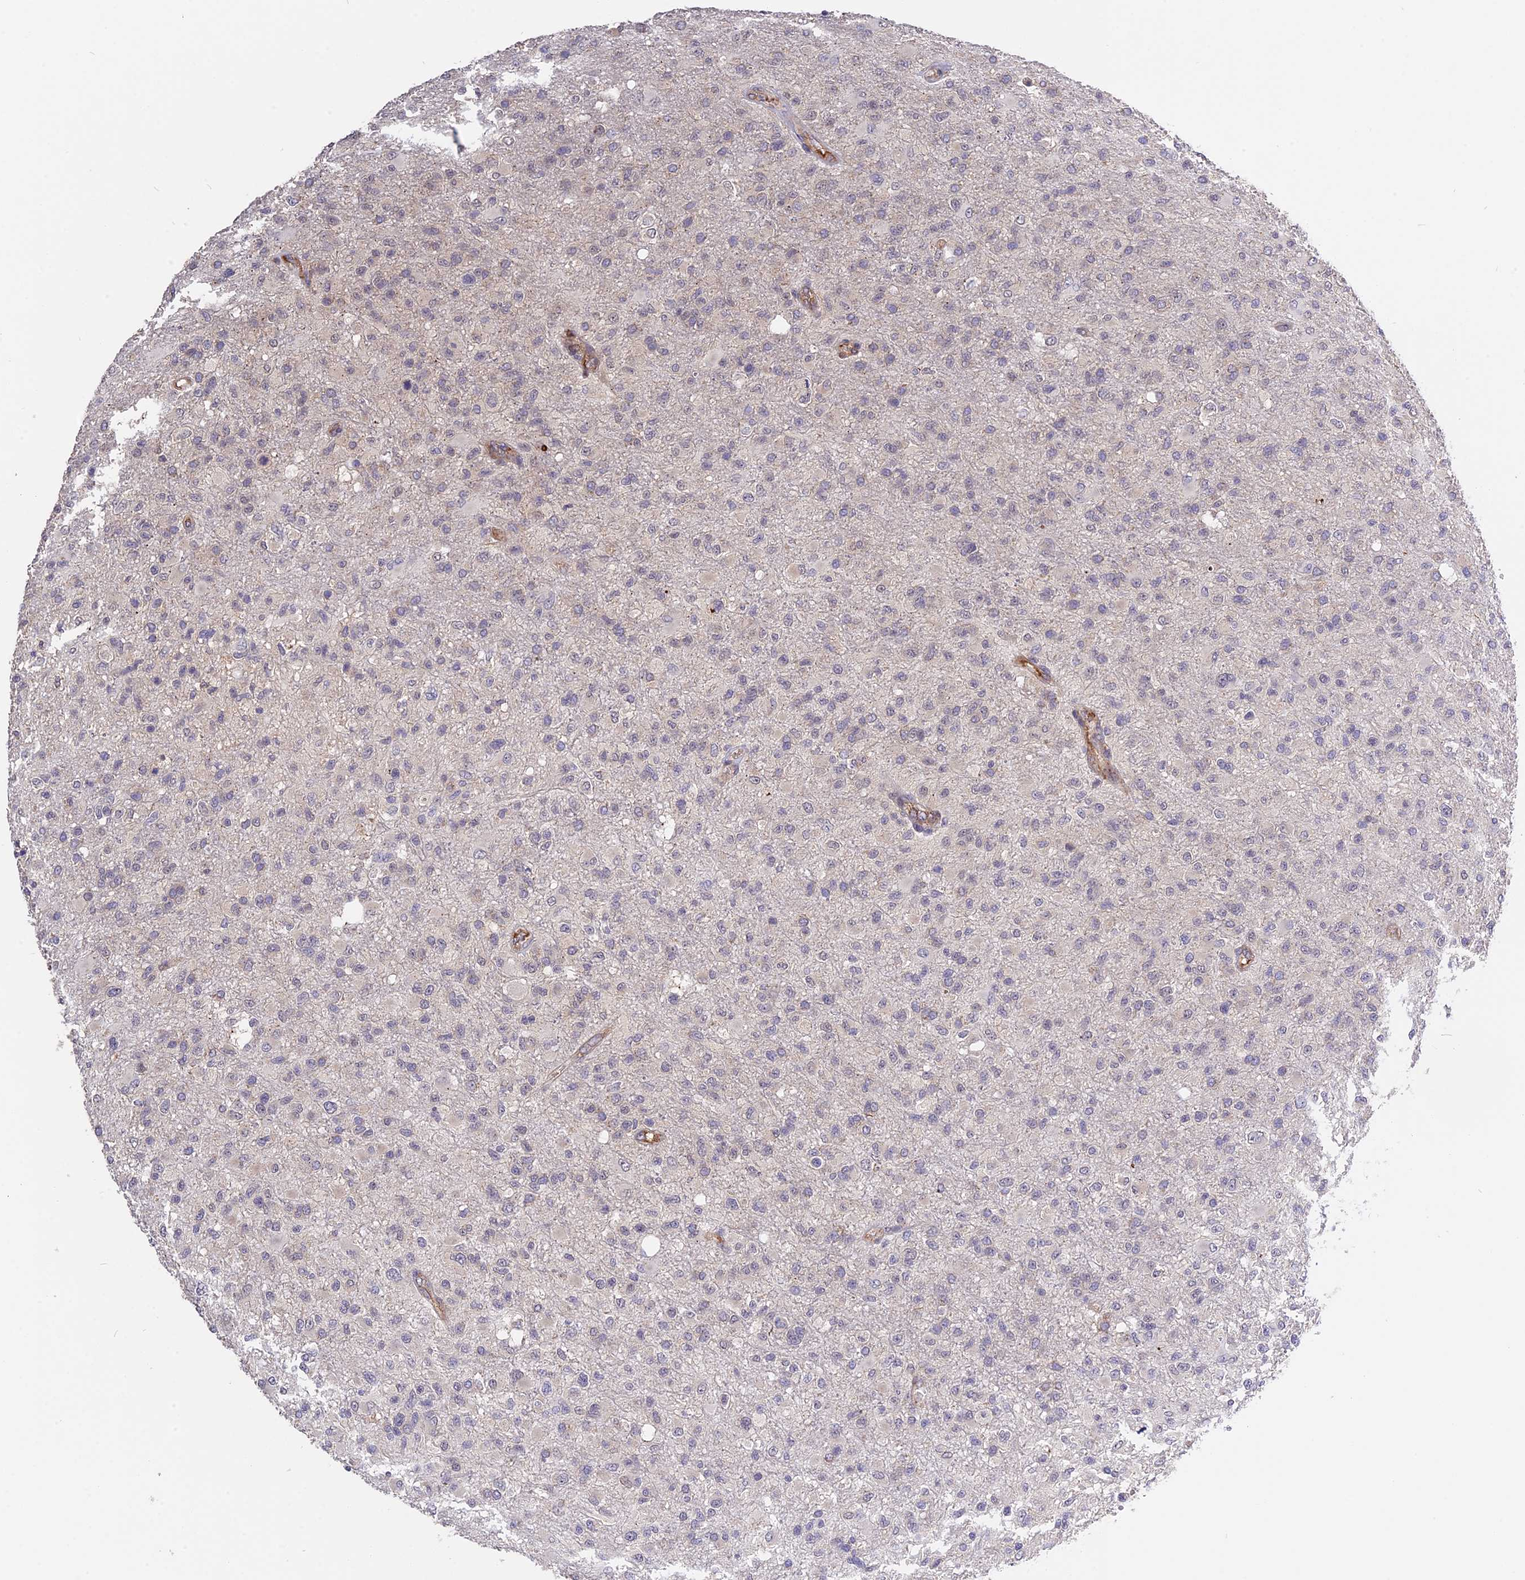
{"staining": {"intensity": "negative", "quantity": "none", "location": "none"}, "tissue": "glioma", "cell_type": "Tumor cells", "image_type": "cancer", "snomed": [{"axis": "morphology", "description": "Glioma, malignant, High grade"}, {"axis": "topography", "description": "Brain"}], "caption": "A high-resolution image shows IHC staining of glioma, which displays no significant expression in tumor cells.", "gene": "MFSD2A", "patient": {"sex": "female", "age": 74}}